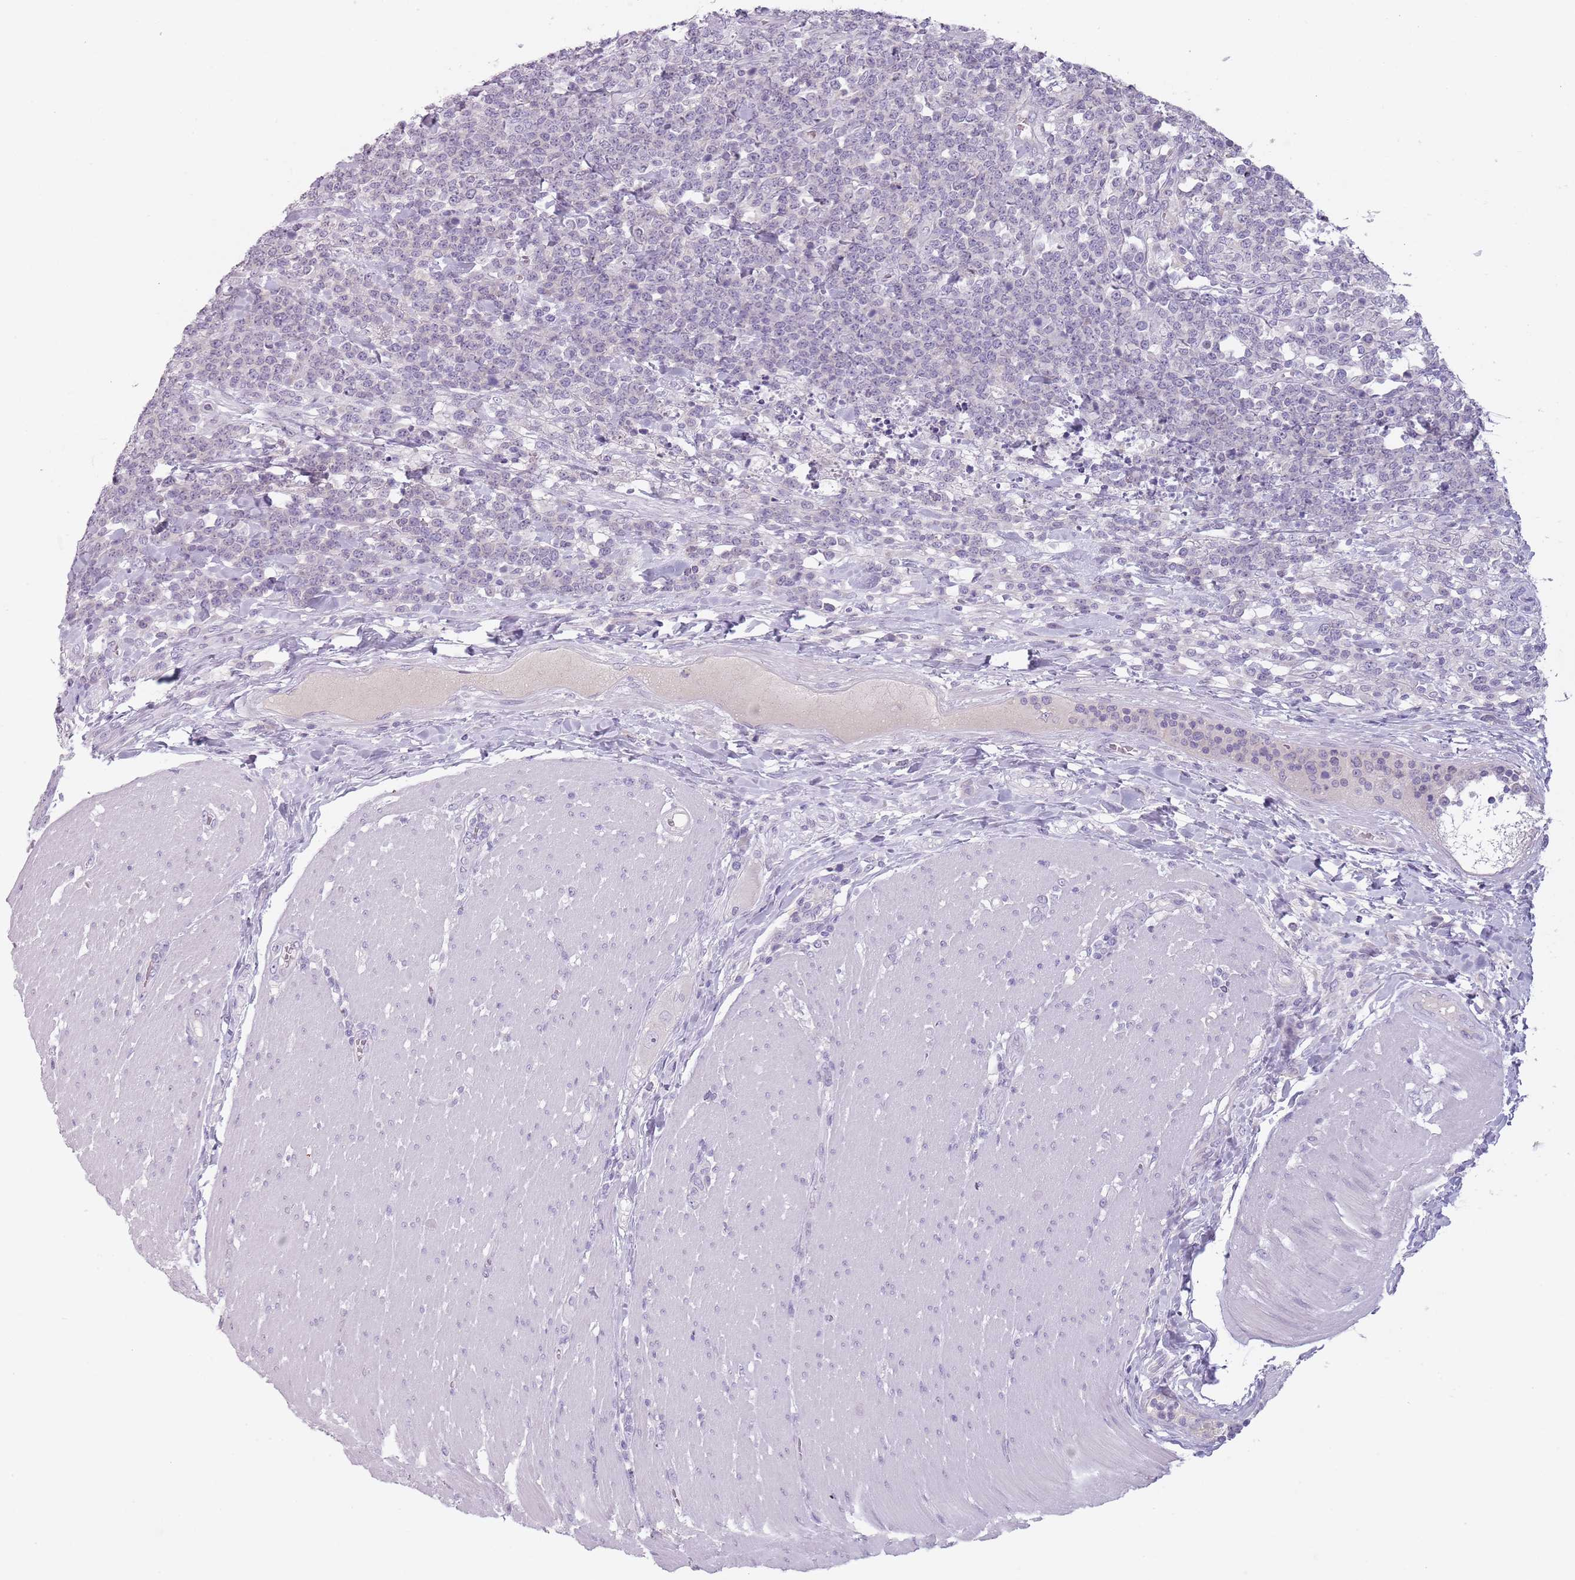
{"staining": {"intensity": "negative", "quantity": "none", "location": "none"}, "tissue": "lymphoma", "cell_type": "Tumor cells", "image_type": "cancer", "snomed": [{"axis": "morphology", "description": "Malignant lymphoma, non-Hodgkin's type, High grade"}, {"axis": "topography", "description": "Small intestine"}], "caption": "A photomicrograph of malignant lymphoma, non-Hodgkin's type (high-grade) stained for a protein displays no brown staining in tumor cells.", "gene": "CEP19", "patient": {"sex": "male", "age": 8}}